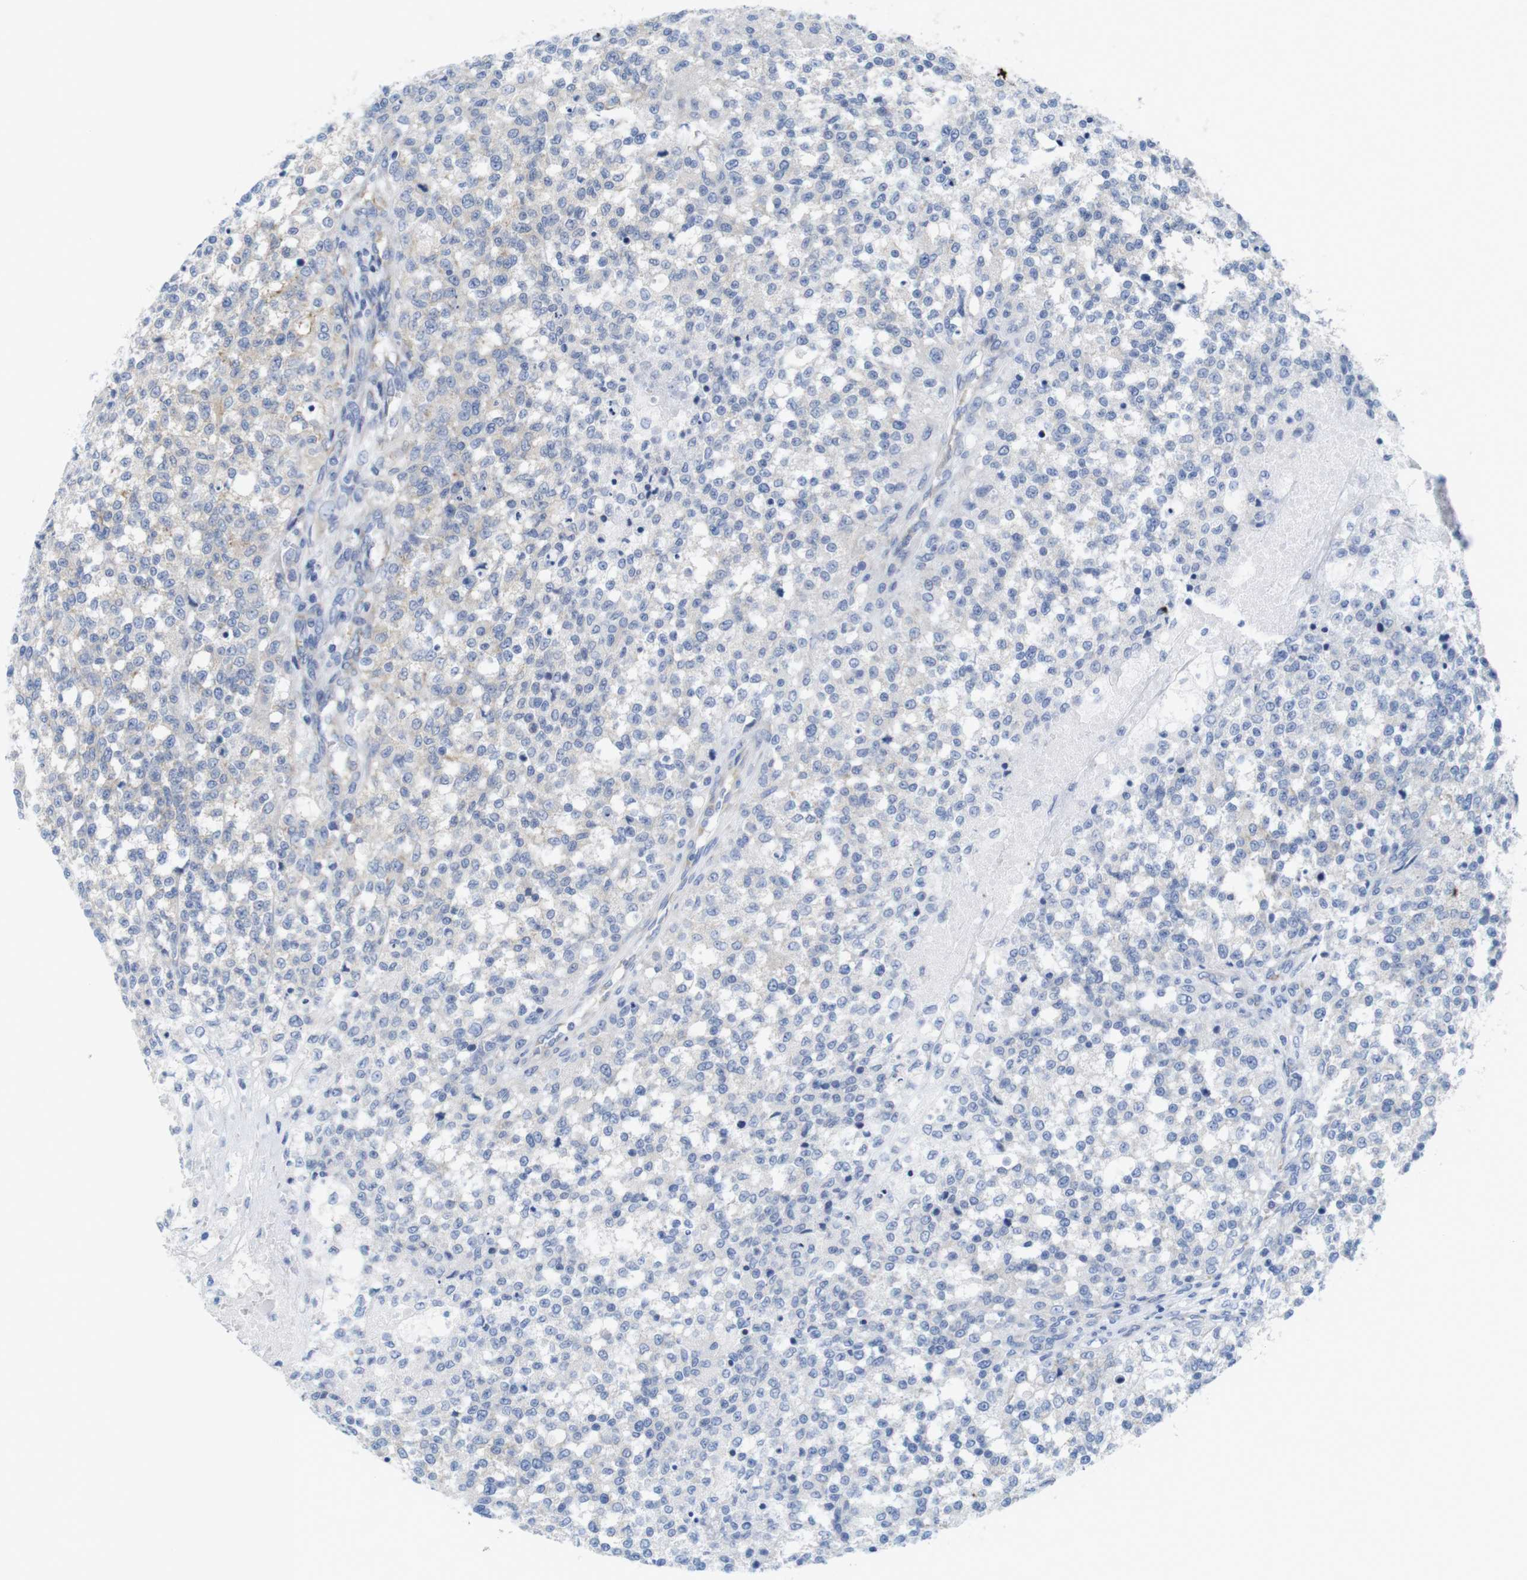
{"staining": {"intensity": "negative", "quantity": "none", "location": "none"}, "tissue": "testis cancer", "cell_type": "Tumor cells", "image_type": "cancer", "snomed": [{"axis": "morphology", "description": "Seminoma, NOS"}, {"axis": "topography", "description": "Testis"}], "caption": "An image of human testis seminoma is negative for staining in tumor cells. (Stains: DAB IHC with hematoxylin counter stain, Microscopy: brightfield microscopy at high magnification).", "gene": "PCNX2", "patient": {"sex": "male", "age": 59}}